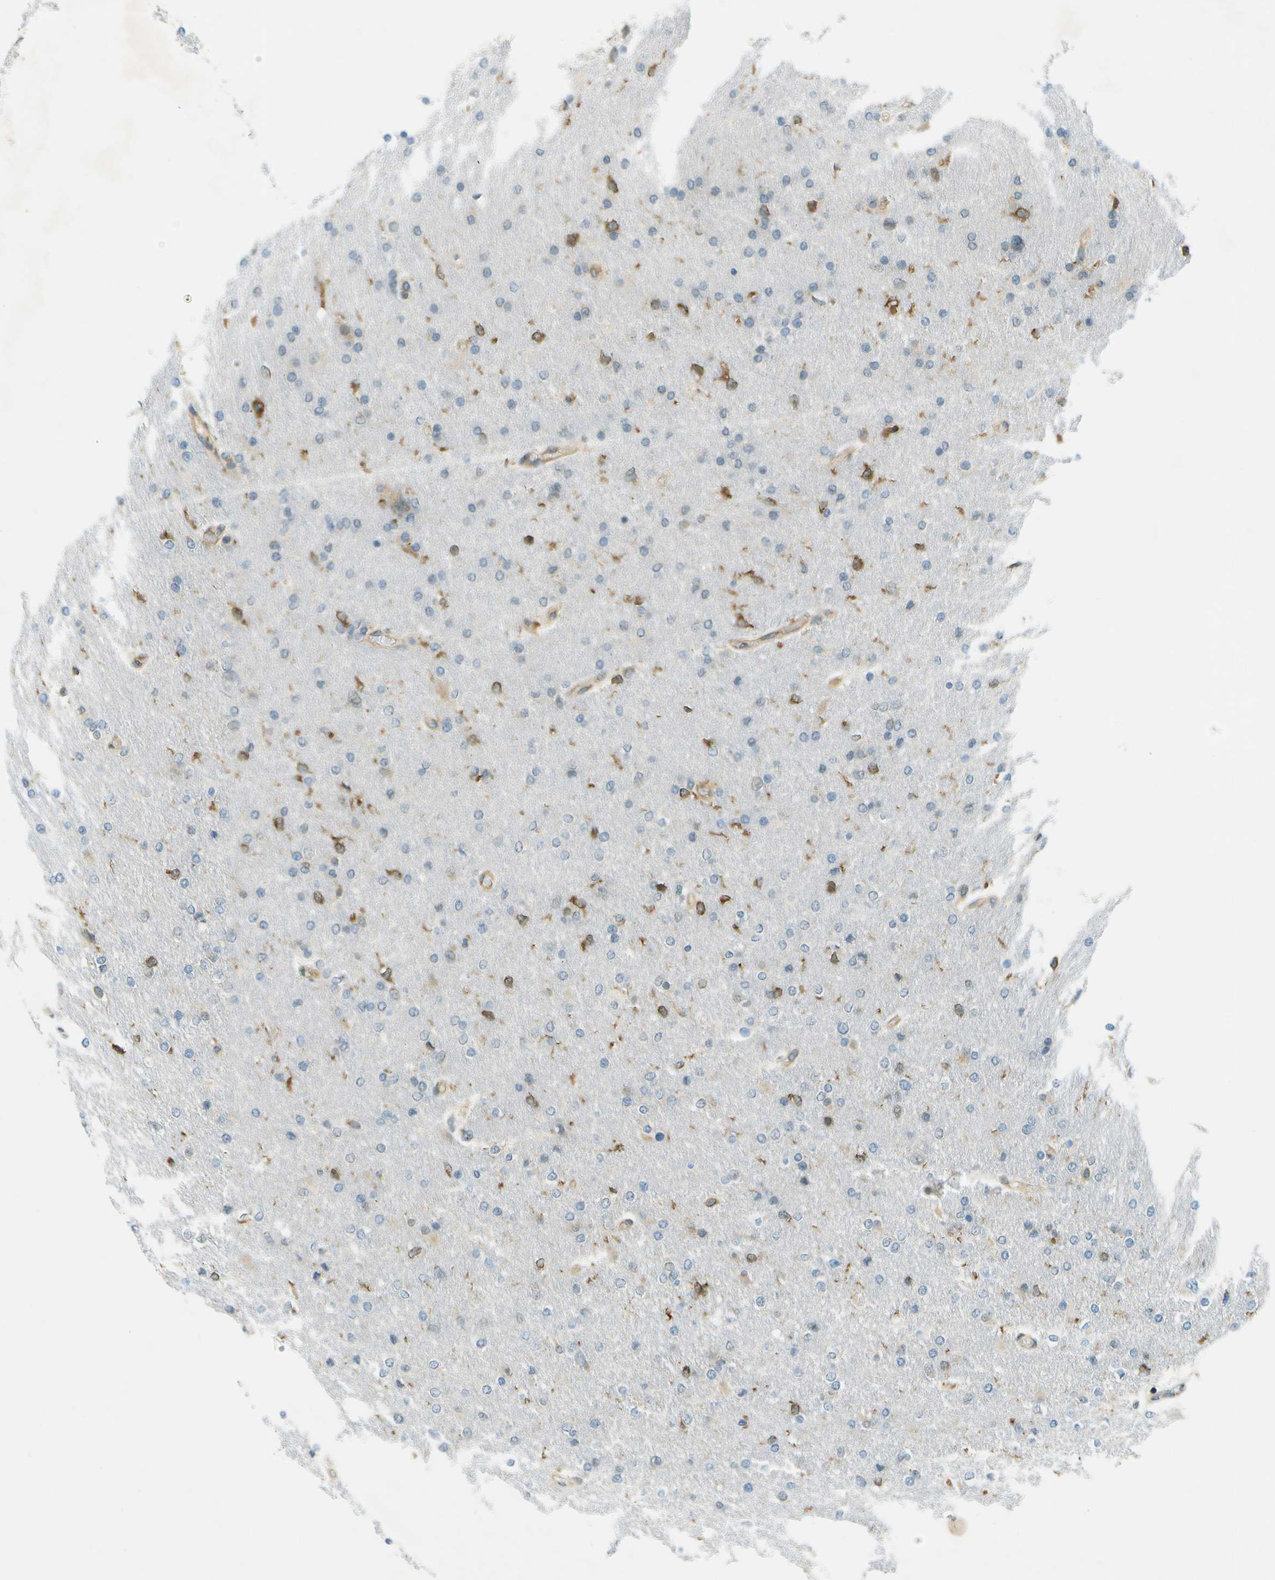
{"staining": {"intensity": "weak", "quantity": "<25%", "location": "cytoplasmic/membranous"}, "tissue": "glioma", "cell_type": "Tumor cells", "image_type": "cancer", "snomed": [{"axis": "morphology", "description": "Glioma, malignant, High grade"}, {"axis": "topography", "description": "Cerebral cortex"}], "caption": "Image shows no protein positivity in tumor cells of glioma tissue.", "gene": "TMTC1", "patient": {"sex": "female", "age": 36}}